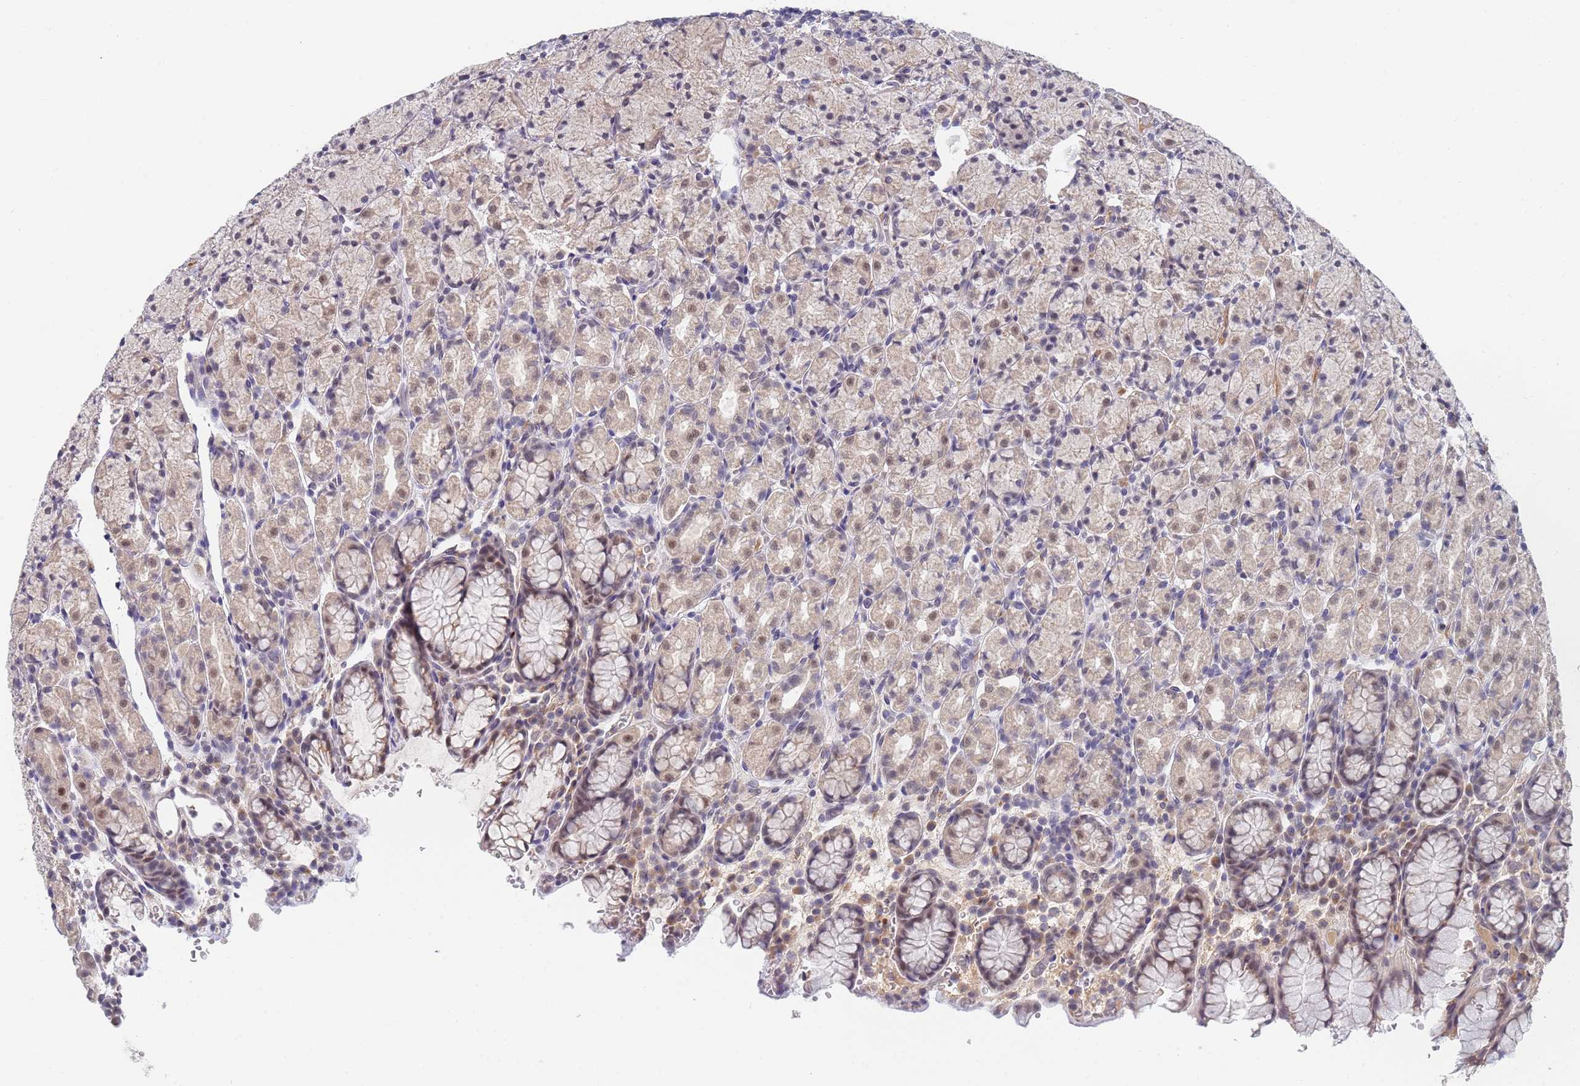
{"staining": {"intensity": "weak", "quantity": "25%-75%", "location": "cytoplasmic/membranous,nuclear"}, "tissue": "stomach", "cell_type": "Glandular cells", "image_type": "normal", "snomed": [{"axis": "morphology", "description": "Normal tissue, NOS"}, {"axis": "topography", "description": "Stomach, upper"}, {"axis": "topography", "description": "Stomach"}], "caption": "A high-resolution micrograph shows immunohistochemistry staining of benign stomach, which demonstrates weak cytoplasmic/membranous,nuclear expression in approximately 25%-75% of glandular cells. The staining was performed using DAB, with brown indicating positive protein expression. Nuclei are stained blue with hematoxylin.", "gene": "B4GALT4", "patient": {"sex": "male", "age": 62}}